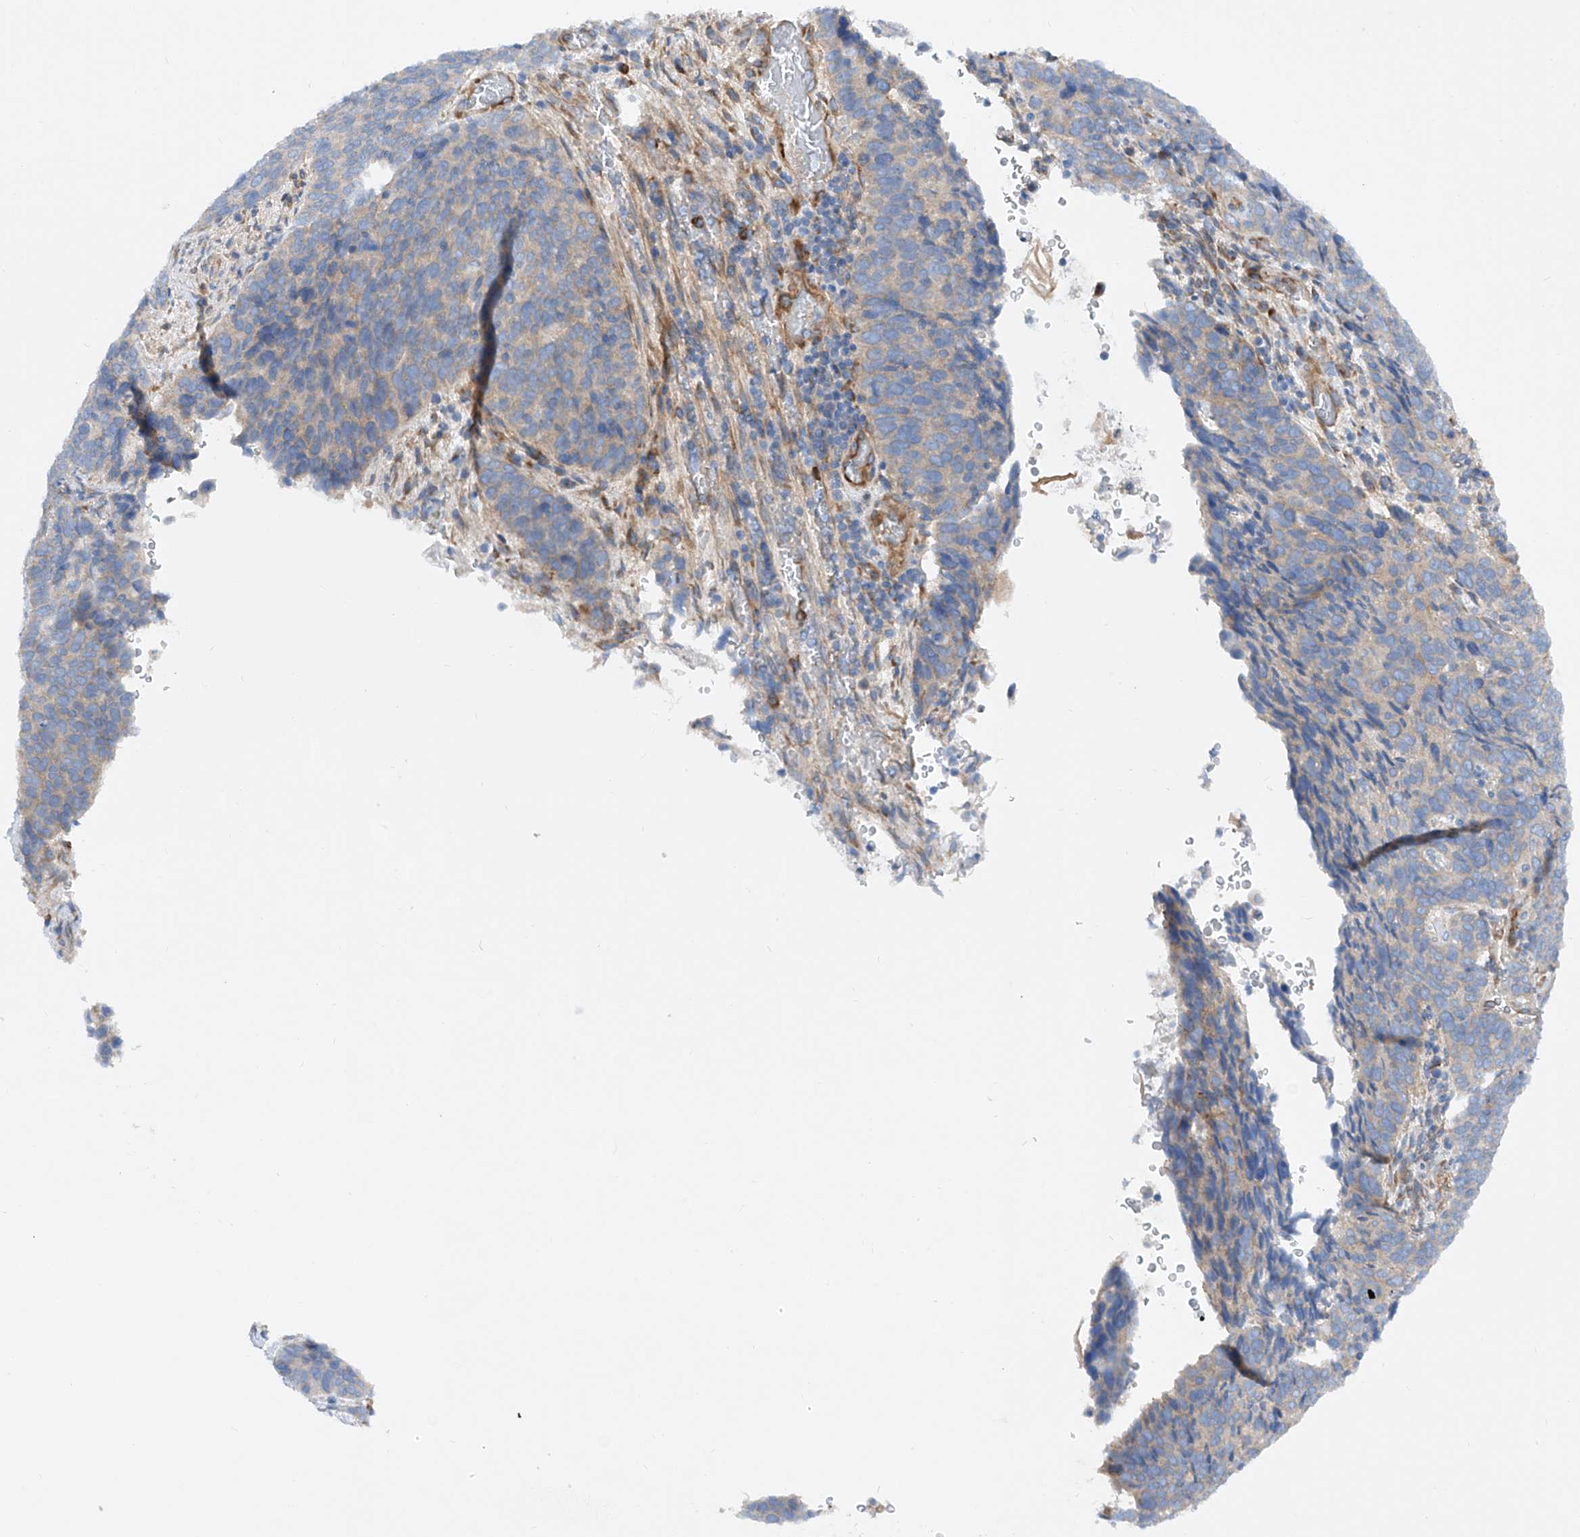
{"staining": {"intensity": "negative", "quantity": "none", "location": "none"}, "tissue": "cervical cancer", "cell_type": "Tumor cells", "image_type": "cancer", "snomed": [{"axis": "morphology", "description": "Squamous cell carcinoma, NOS"}, {"axis": "topography", "description": "Cervix"}], "caption": "This is an IHC image of cervical cancer (squamous cell carcinoma). There is no positivity in tumor cells.", "gene": "LCA5", "patient": {"sex": "female", "age": 60}}